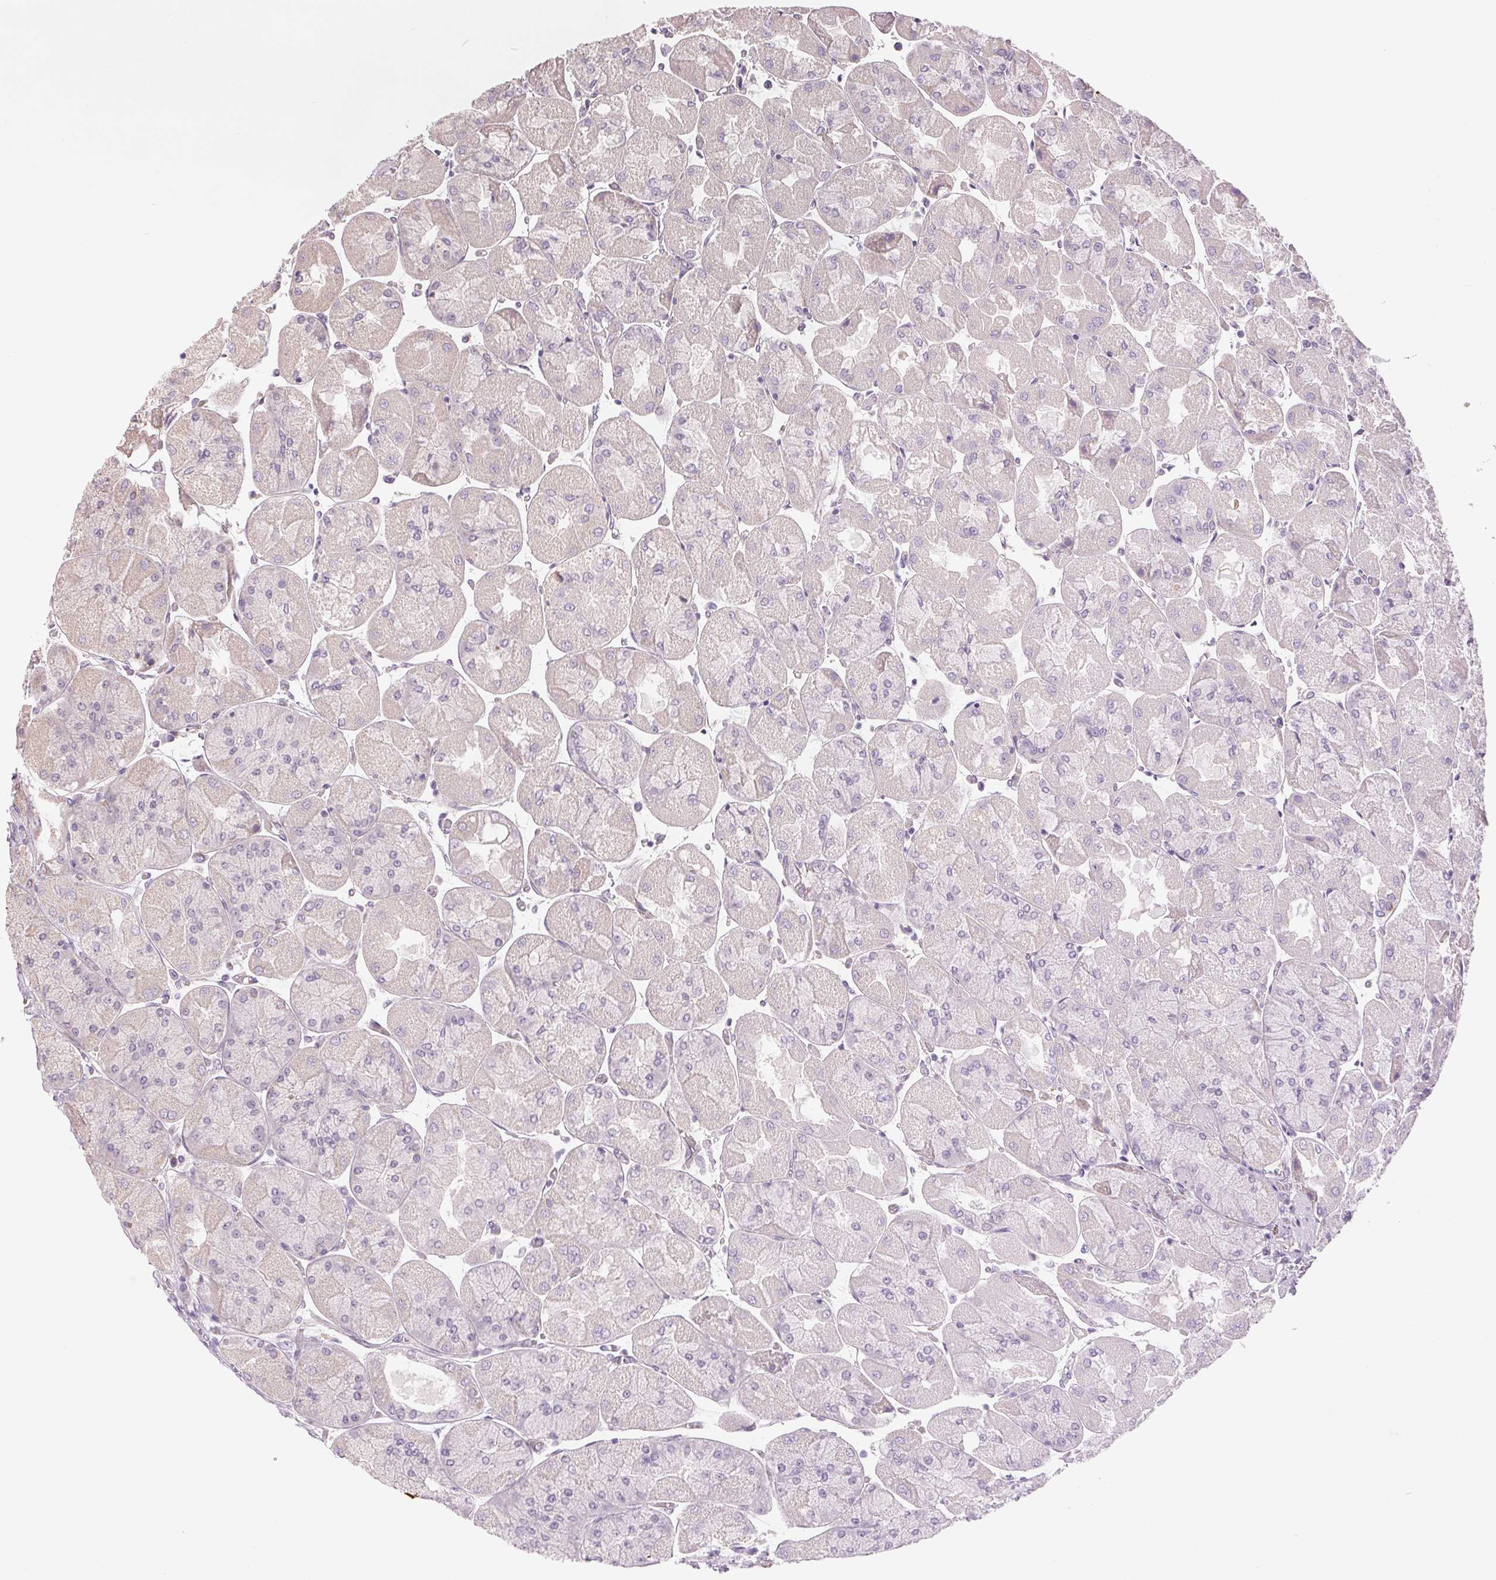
{"staining": {"intensity": "negative", "quantity": "none", "location": "none"}, "tissue": "stomach", "cell_type": "Glandular cells", "image_type": "normal", "snomed": [{"axis": "morphology", "description": "Normal tissue, NOS"}, {"axis": "topography", "description": "Stomach"}], "caption": "IHC of benign stomach exhibits no staining in glandular cells.", "gene": "METTL17", "patient": {"sex": "female", "age": 61}}